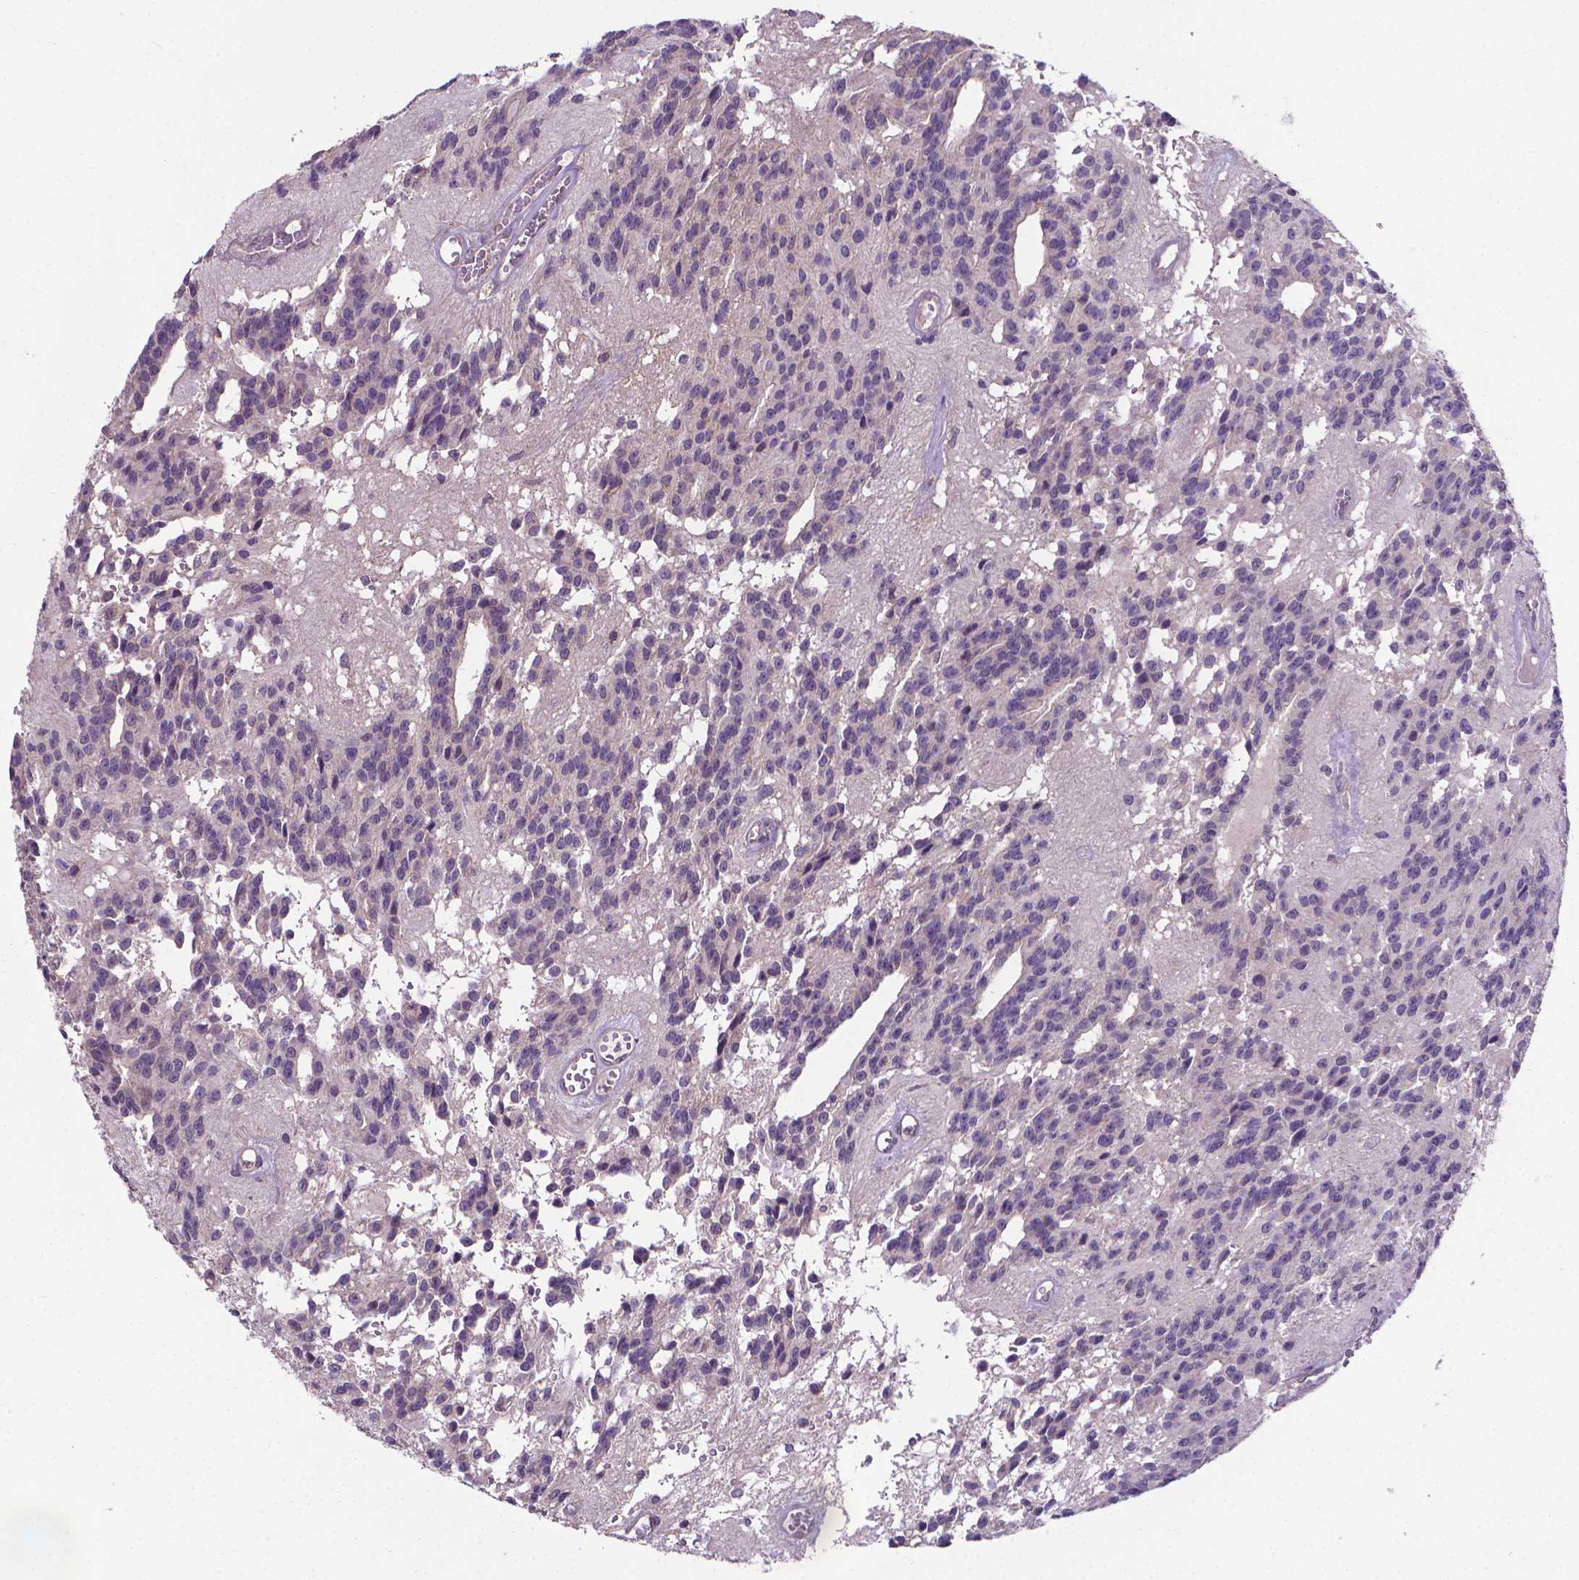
{"staining": {"intensity": "negative", "quantity": "none", "location": "none"}, "tissue": "glioma", "cell_type": "Tumor cells", "image_type": "cancer", "snomed": [{"axis": "morphology", "description": "Glioma, malignant, Low grade"}, {"axis": "topography", "description": "Brain"}], "caption": "IHC photomicrograph of neoplastic tissue: malignant glioma (low-grade) stained with DAB (3,3'-diaminobenzidine) demonstrates no significant protein positivity in tumor cells. Nuclei are stained in blue.", "gene": "GPR63", "patient": {"sex": "male", "age": 31}}